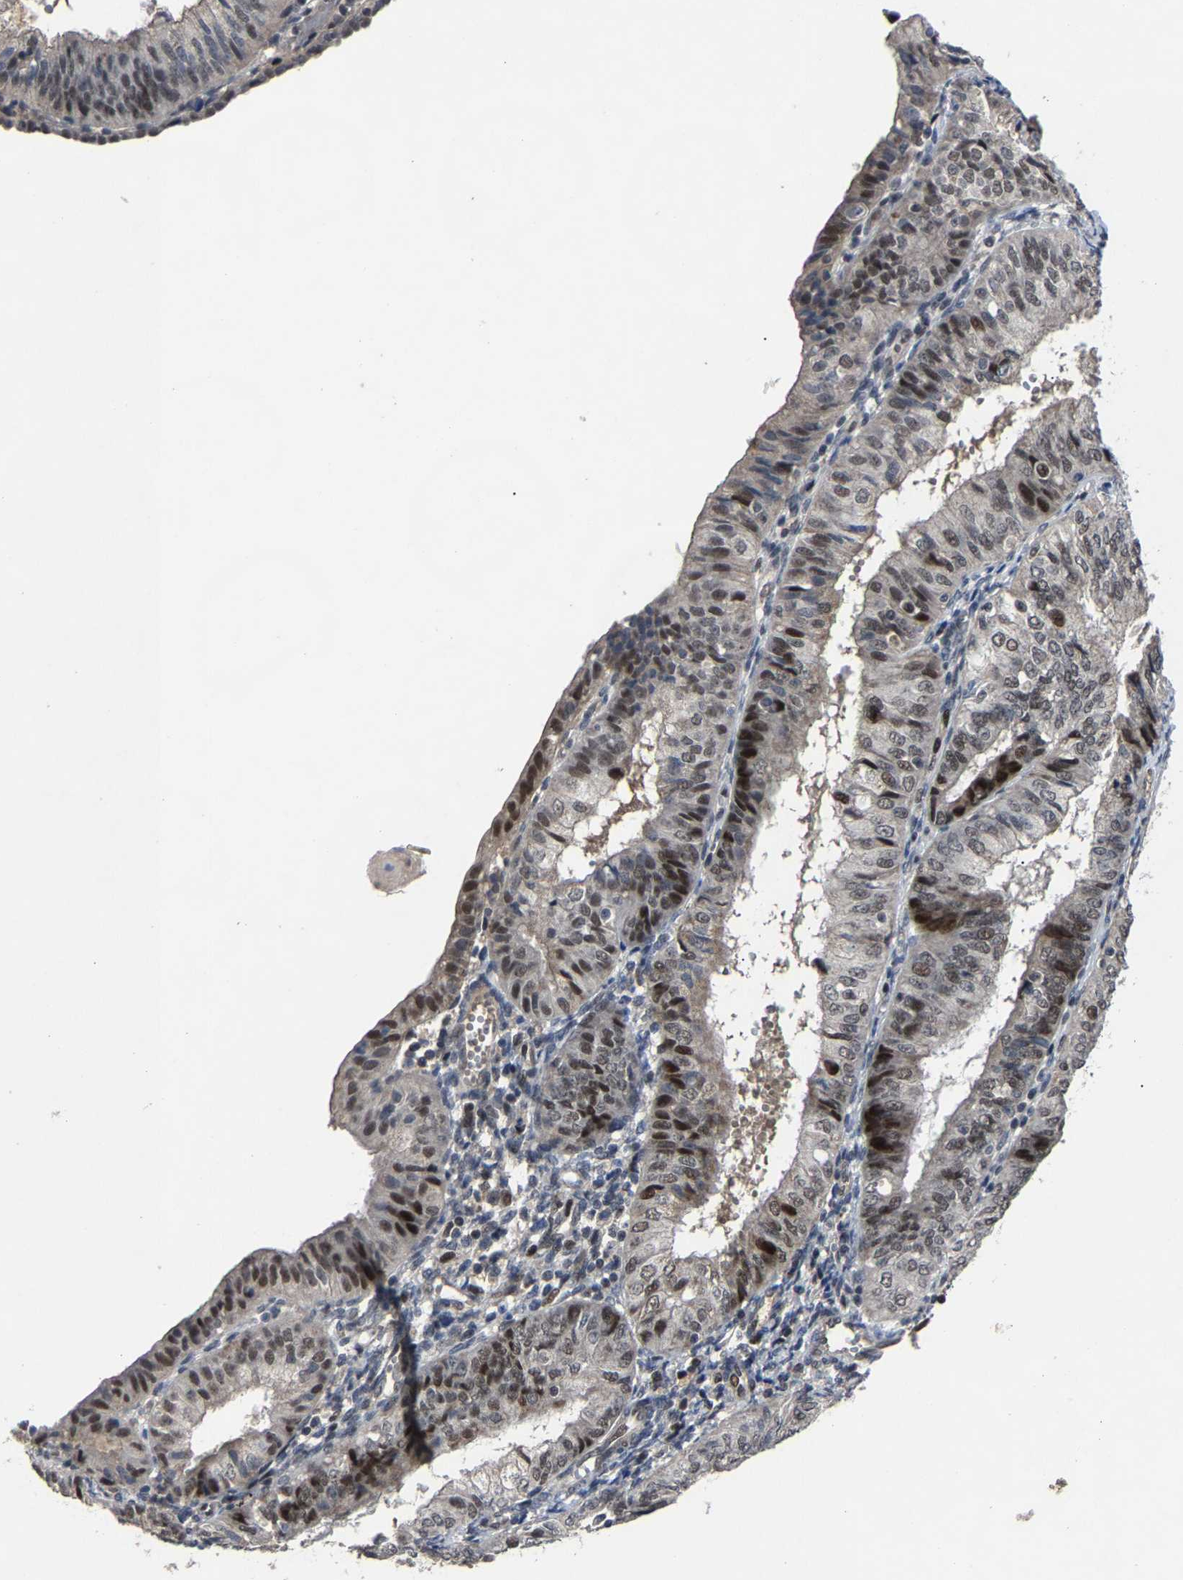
{"staining": {"intensity": "weak", "quantity": ">75%", "location": "nuclear"}, "tissue": "endometrial cancer", "cell_type": "Tumor cells", "image_type": "cancer", "snomed": [{"axis": "morphology", "description": "Adenocarcinoma, NOS"}, {"axis": "topography", "description": "Endometrium"}], "caption": "Immunohistochemical staining of endometrial adenocarcinoma reveals weak nuclear protein staining in approximately >75% of tumor cells. (brown staining indicates protein expression, while blue staining denotes nuclei).", "gene": "LSM8", "patient": {"sex": "female", "age": 58}}